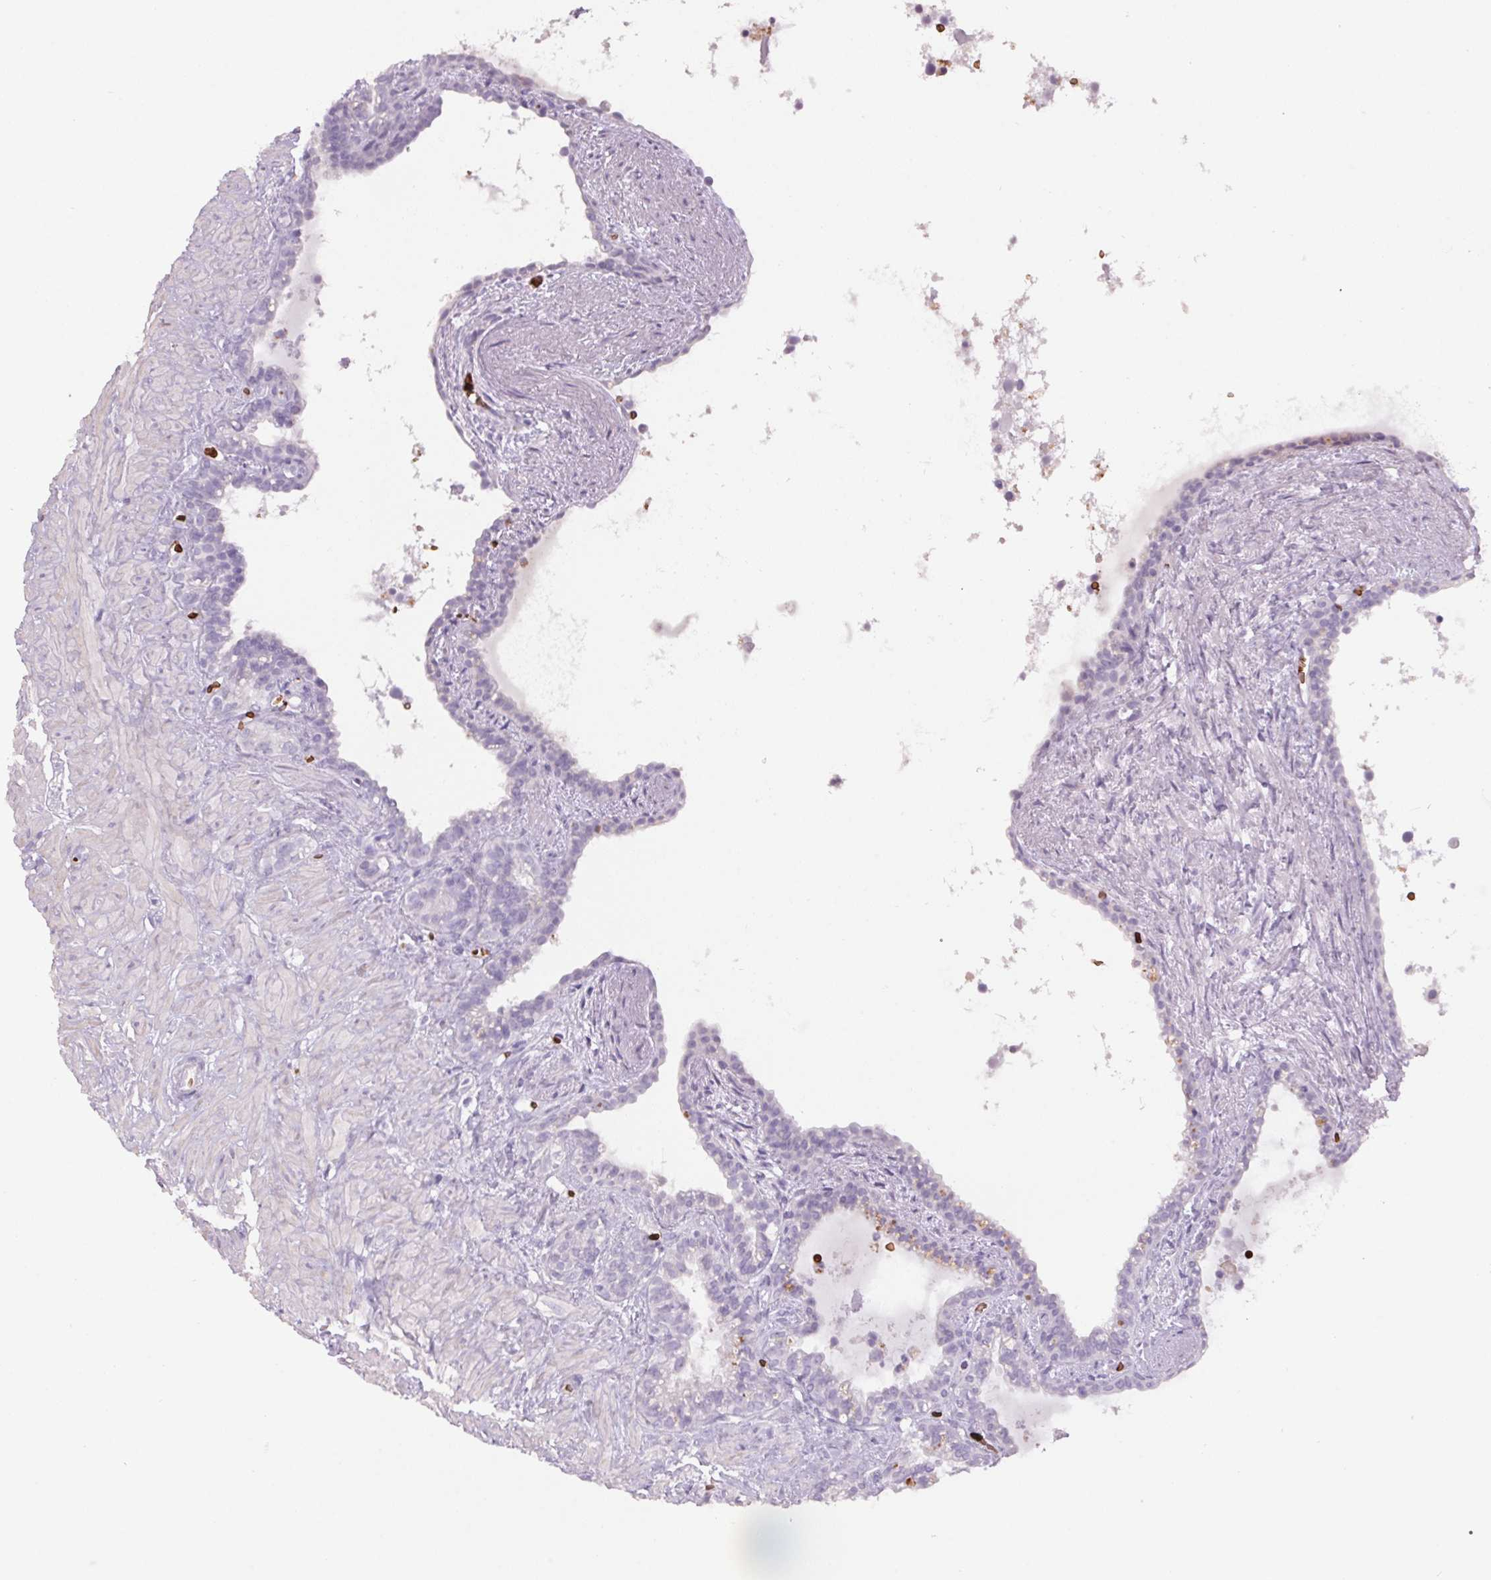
{"staining": {"intensity": "negative", "quantity": "none", "location": "none"}, "tissue": "seminal vesicle", "cell_type": "Glandular cells", "image_type": "normal", "snomed": [{"axis": "morphology", "description": "Normal tissue, NOS"}, {"axis": "topography", "description": "Seminal veicle"}], "caption": "IHC photomicrograph of benign seminal vesicle stained for a protein (brown), which shows no expression in glandular cells.", "gene": "HBQ1", "patient": {"sex": "male", "age": 76}}